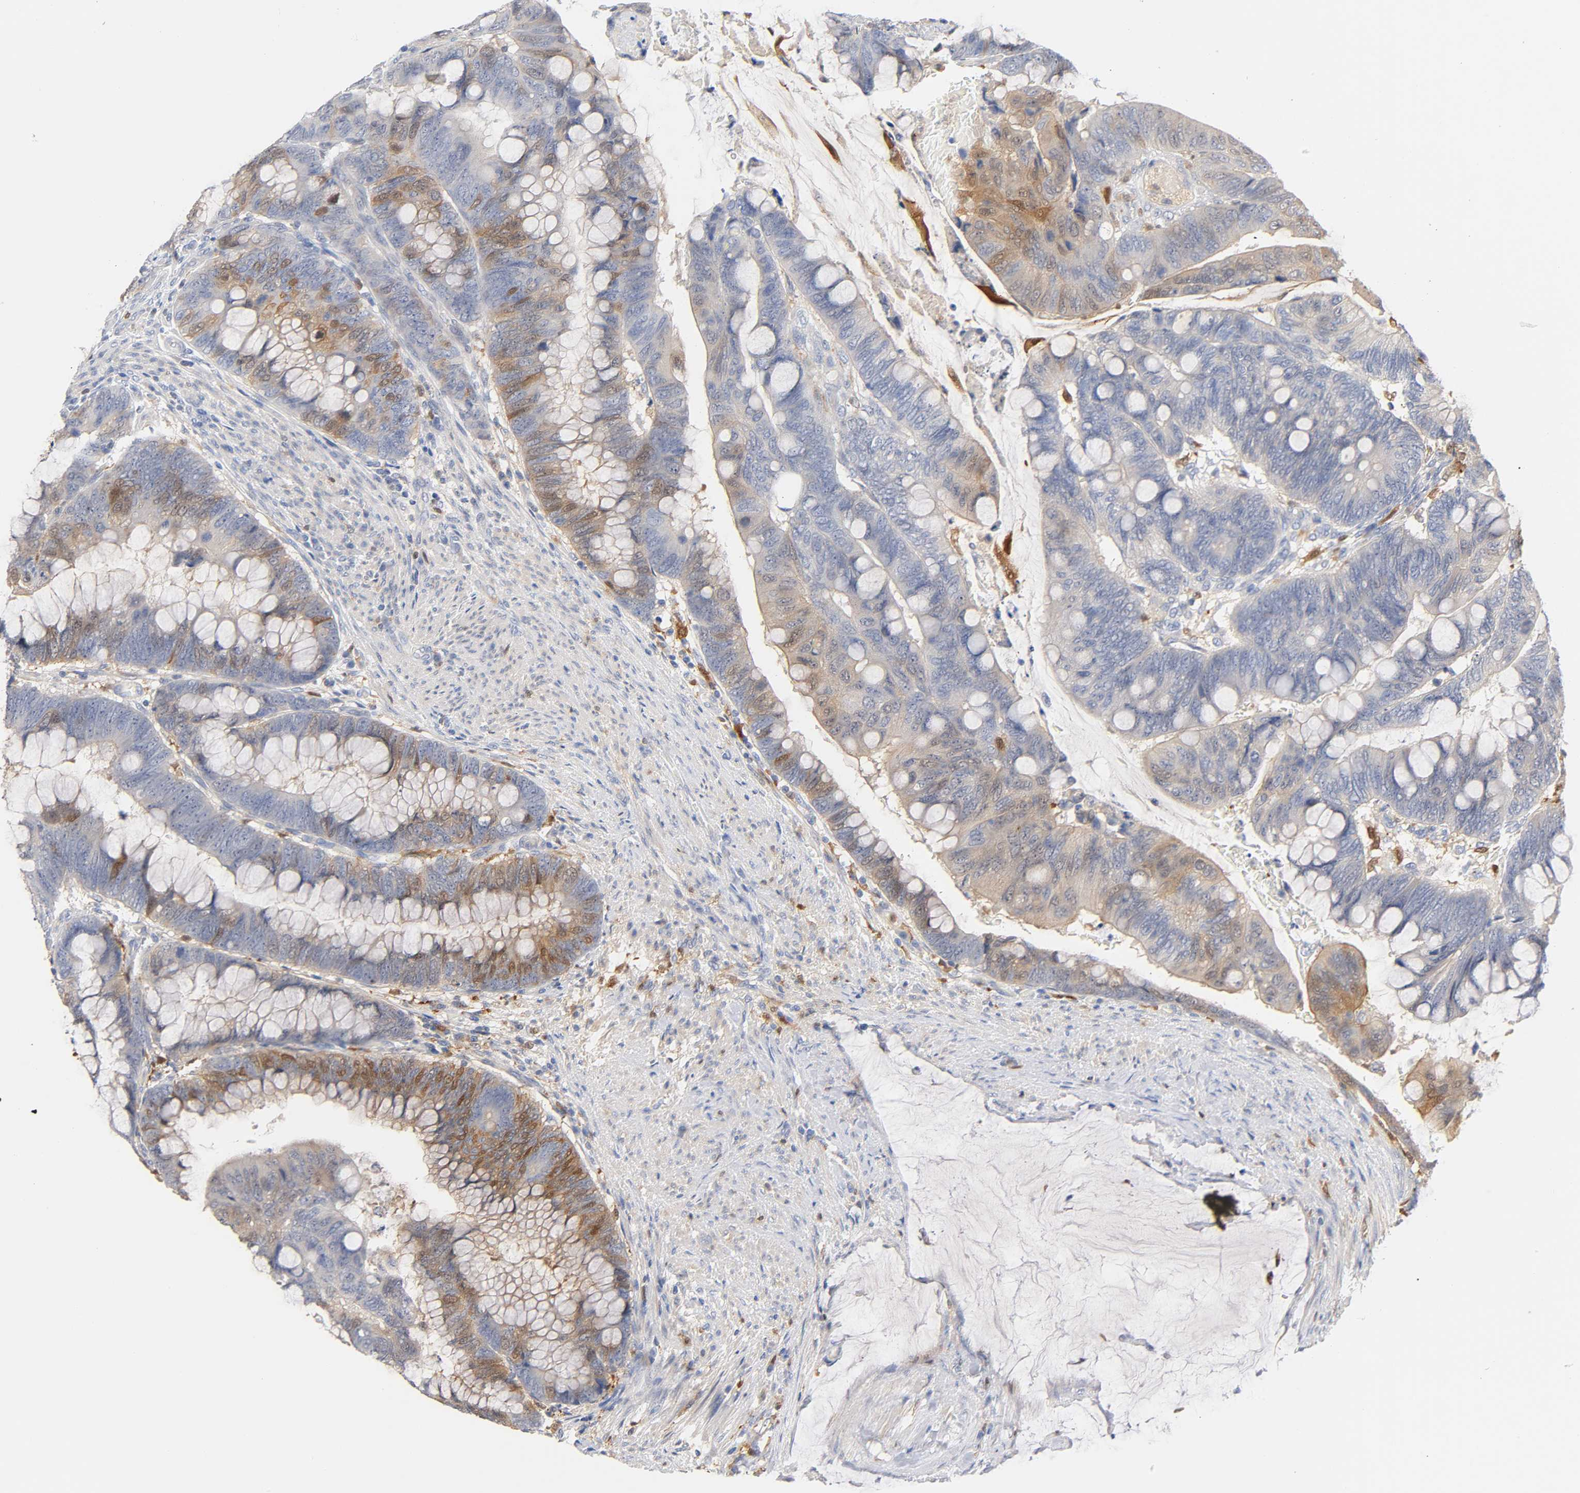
{"staining": {"intensity": "moderate", "quantity": "<25%", "location": "cytoplasmic/membranous,nuclear"}, "tissue": "colorectal cancer", "cell_type": "Tumor cells", "image_type": "cancer", "snomed": [{"axis": "morphology", "description": "Normal tissue, NOS"}, {"axis": "morphology", "description": "Adenocarcinoma, NOS"}, {"axis": "topography", "description": "Rectum"}], "caption": "Adenocarcinoma (colorectal) was stained to show a protein in brown. There is low levels of moderate cytoplasmic/membranous and nuclear expression in approximately <25% of tumor cells.", "gene": "IL18", "patient": {"sex": "male", "age": 92}}